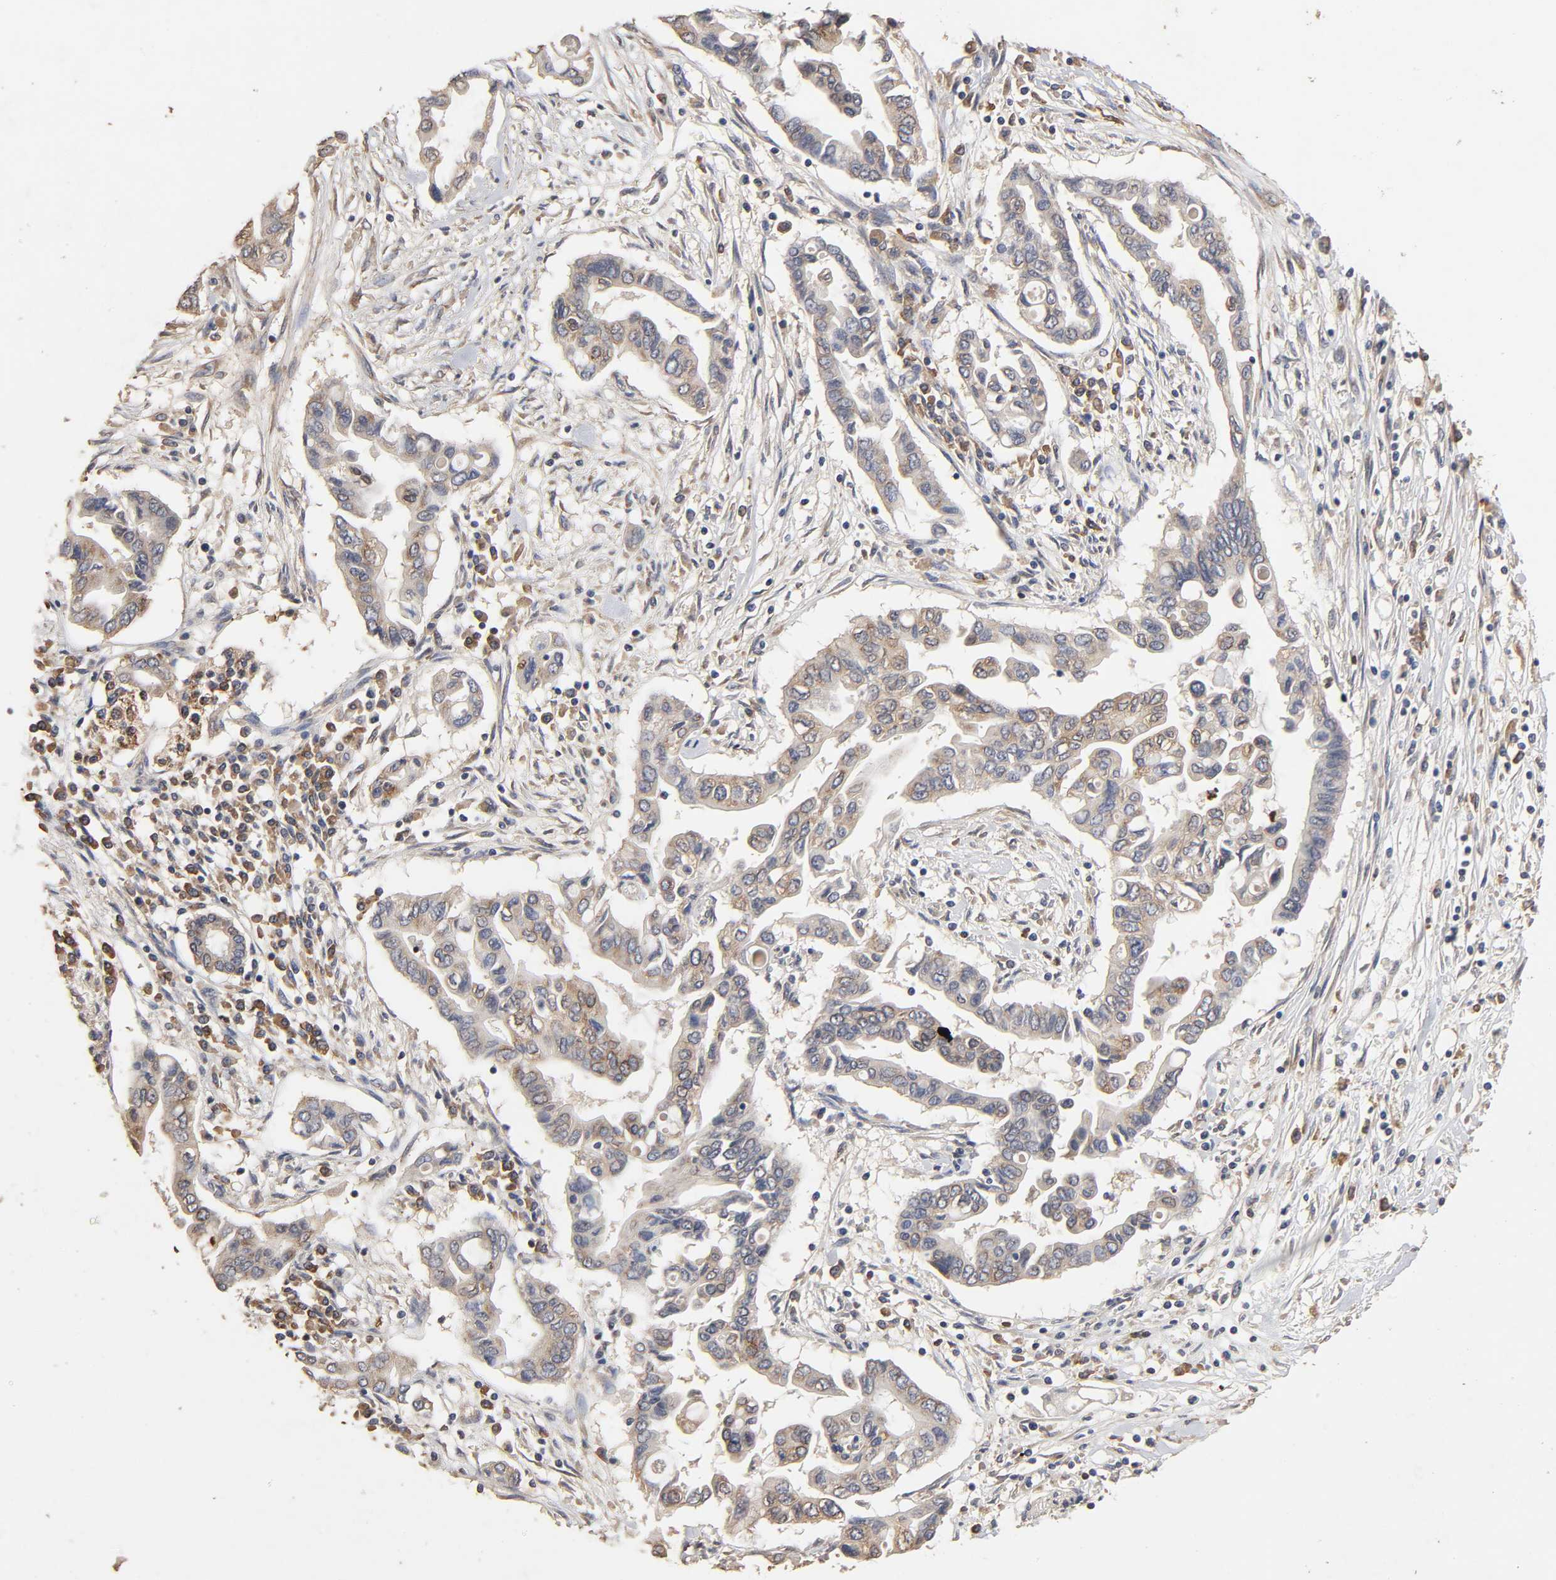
{"staining": {"intensity": "weak", "quantity": "25%-75%", "location": "cytoplasmic/membranous"}, "tissue": "pancreatic cancer", "cell_type": "Tumor cells", "image_type": "cancer", "snomed": [{"axis": "morphology", "description": "Adenocarcinoma, NOS"}, {"axis": "topography", "description": "Pancreas"}], "caption": "Human pancreatic cancer stained for a protein (brown) reveals weak cytoplasmic/membranous positive staining in approximately 25%-75% of tumor cells.", "gene": "EIF4G2", "patient": {"sex": "female", "age": 57}}